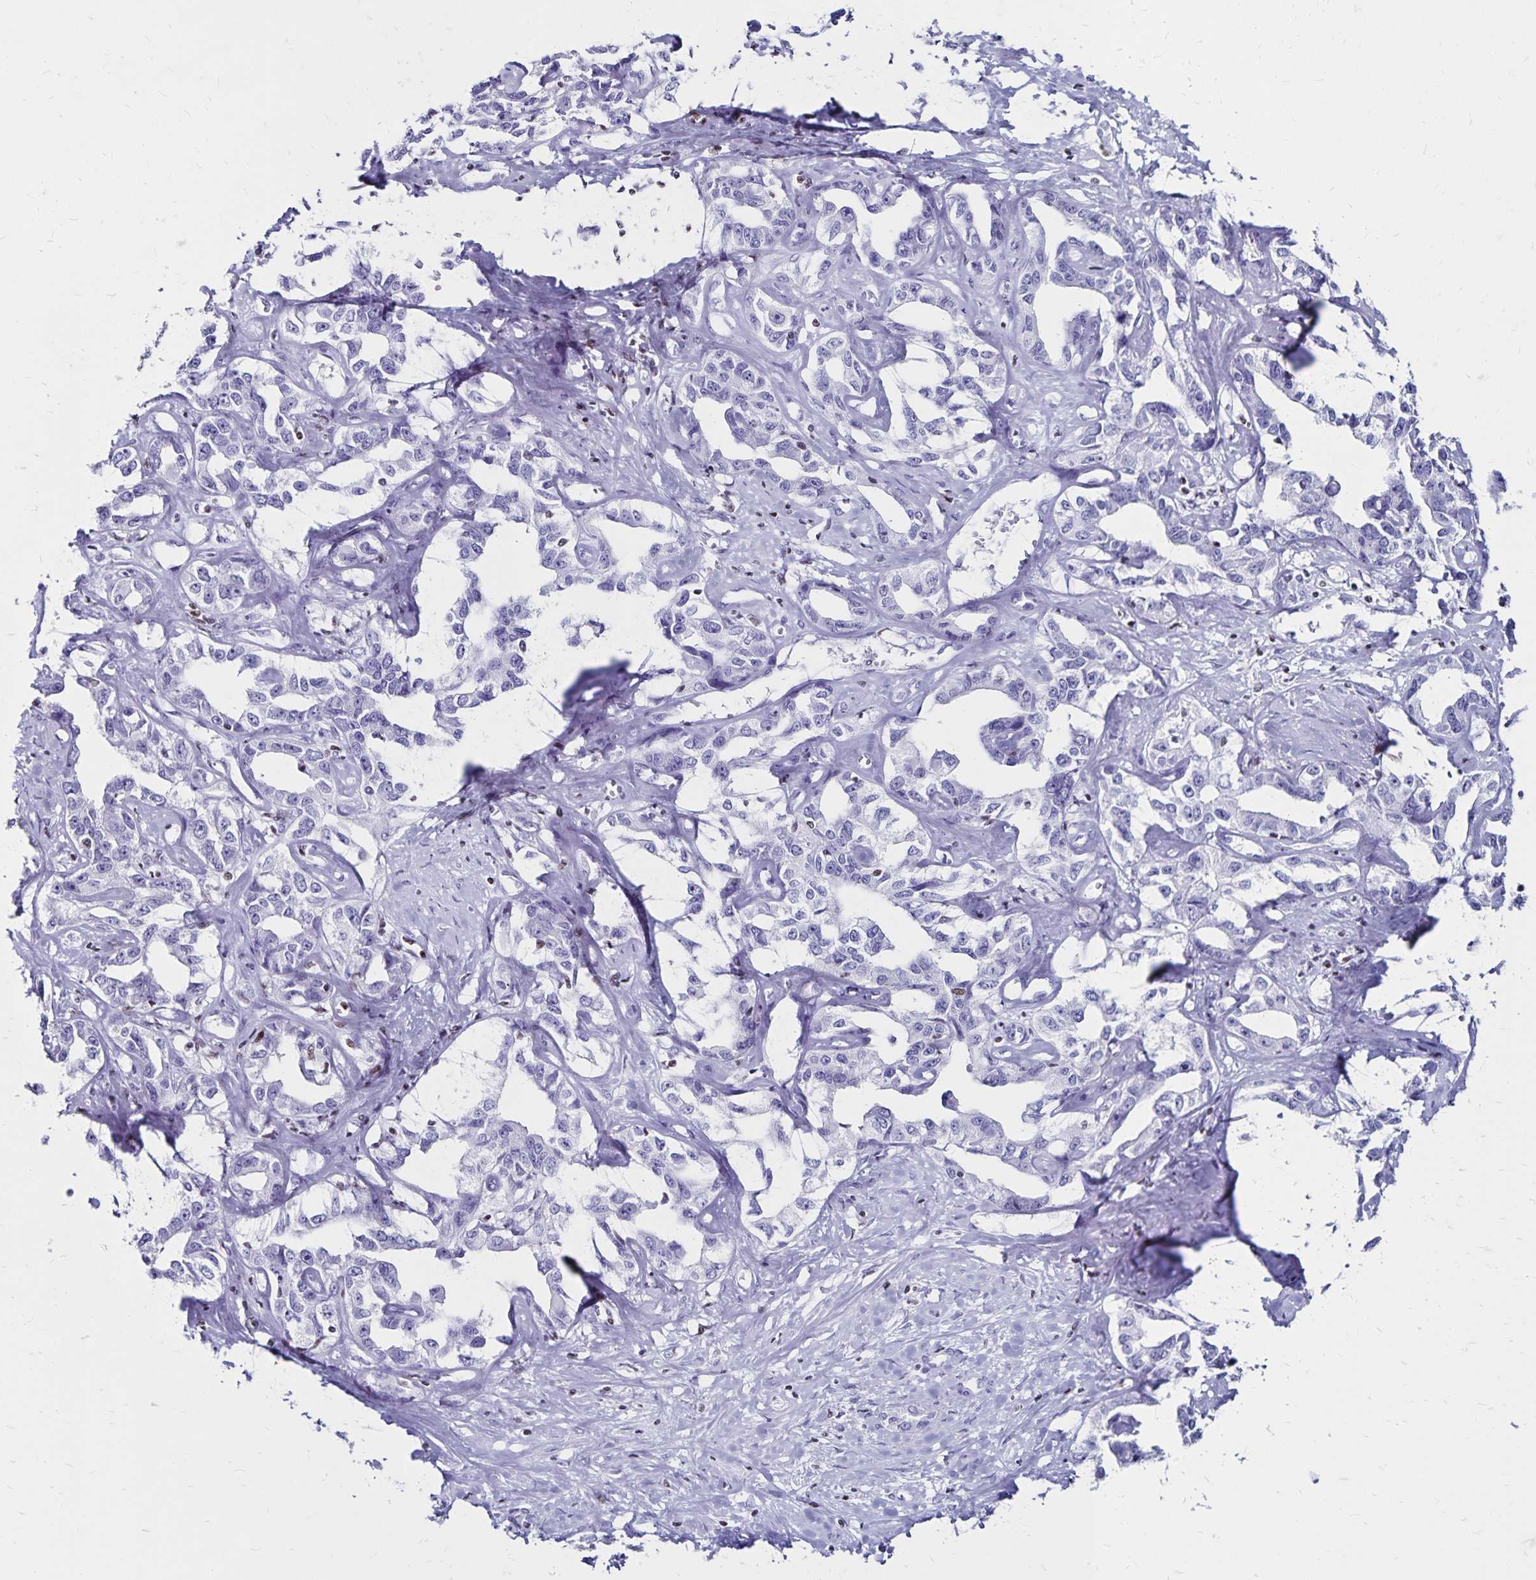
{"staining": {"intensity": "negative", "quantity": "none", "location": "none"}, "tissue": "liver cancer", "cell_type": "Tumor cells", "image_type": "cancer", "snomed": [{"axis": "morphology", "description": "Cholangiocarcinoma"}, {"axis": "topography", "description": "Liver"}], "caption": "The photomicrograph demonstrates no staining of tumor cells in liver cancer.", "gene": "IKZF1", "patient": {"sex": "male", "age": 59}}